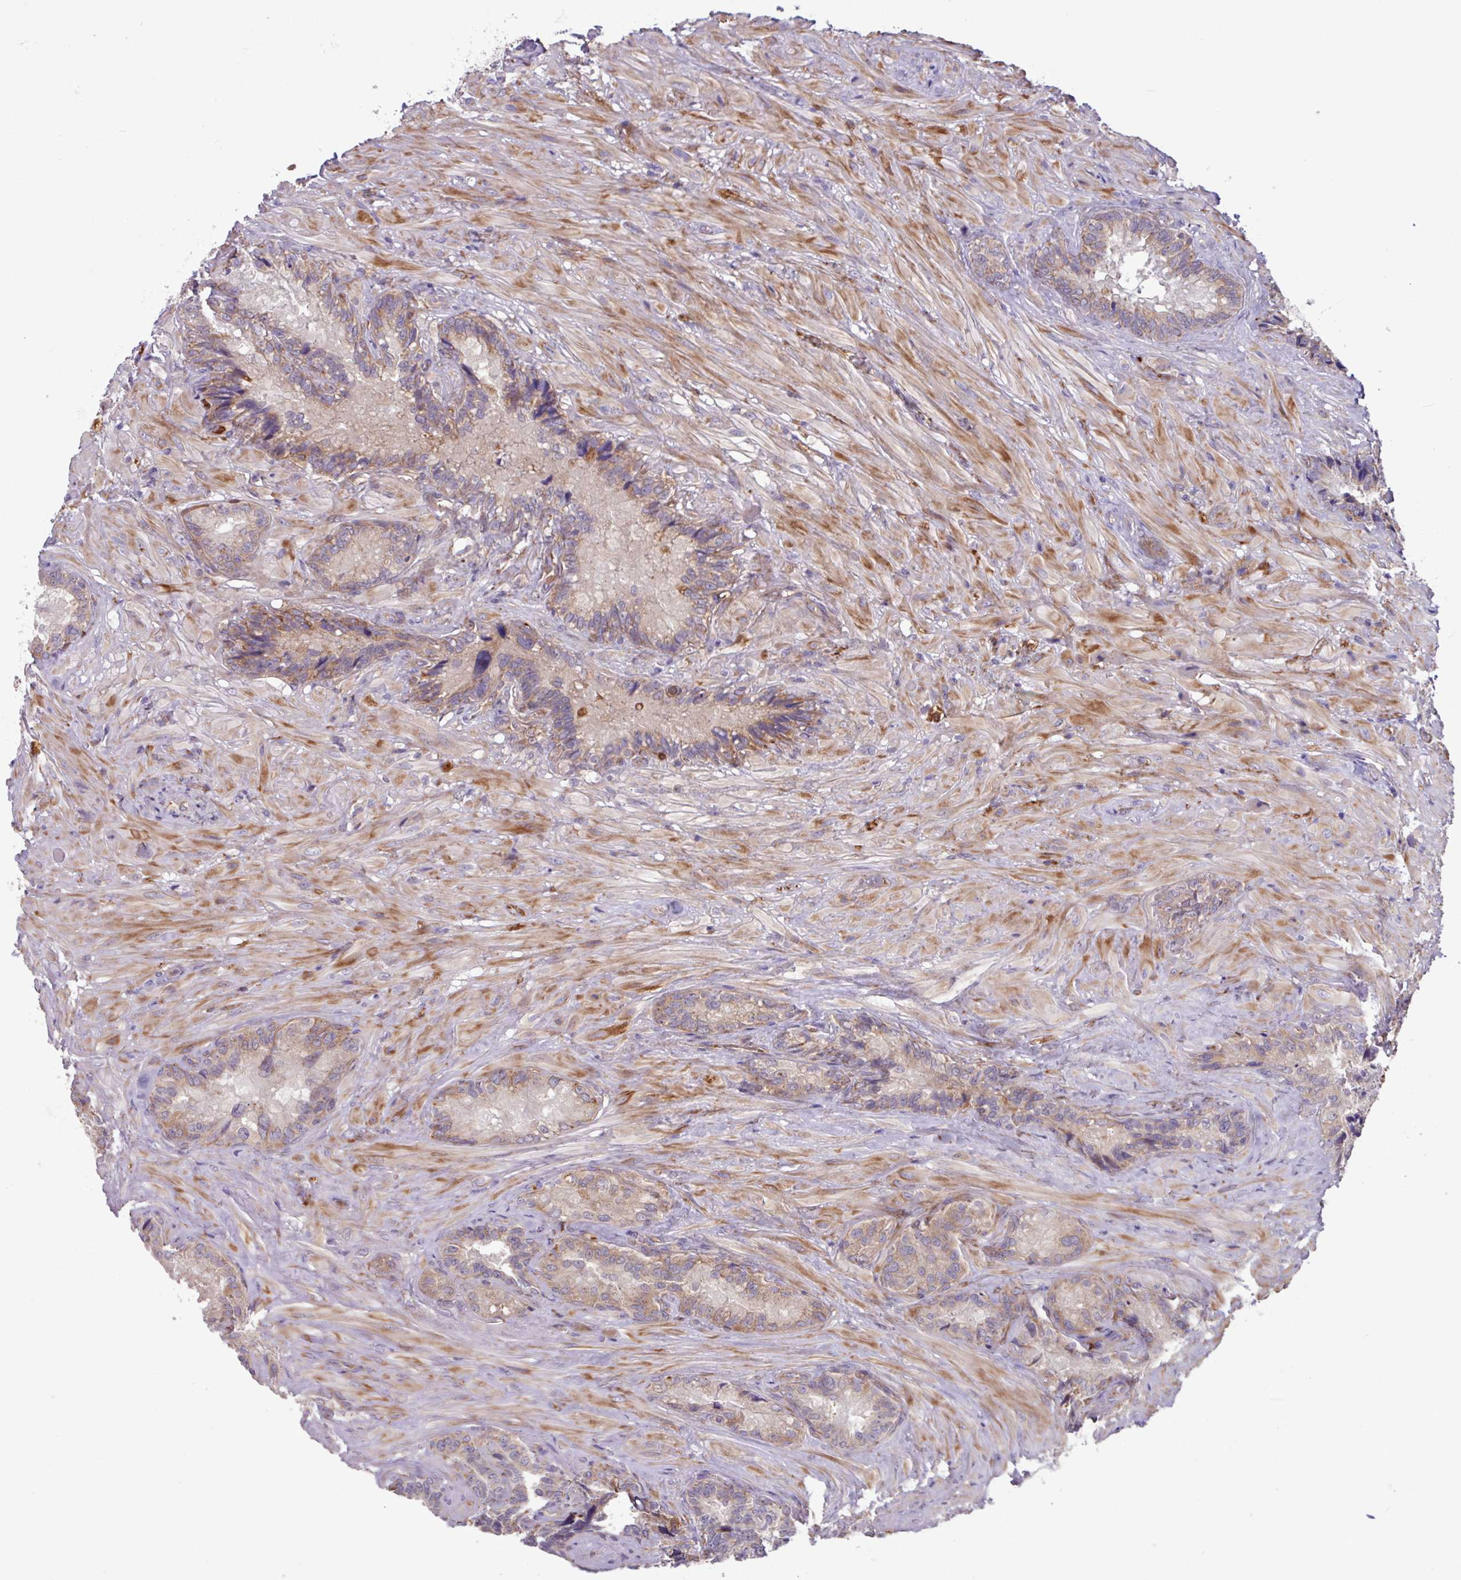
{"staining": {"intensity": "moderate", "quantity": "25%-75%", "location": "cytoplasmic/membranous"}, "tissue": "seminal vesicle", "cell_type": "Glandular cells", "image_type": "normal", "snomed": [{"axis": "morphology", "description": "Normal tissue, NOS"}, {"axis": "topography", "description": "Seminal veicle"}], "caption": "Seminal vesicle stained with DAB IHC reveals medium levels of moderate cytoplasmic/membranous positivity in approximately 25%-75% of glandular cells. The staining was performed using DAB (3,3'-diaminobenzidine), with brown indicating positive protein expression. Nuclei are stained blue with hematoxylin.", "gene": "B4GALNT4", "patient": {"sex": "male", "age": 62}}